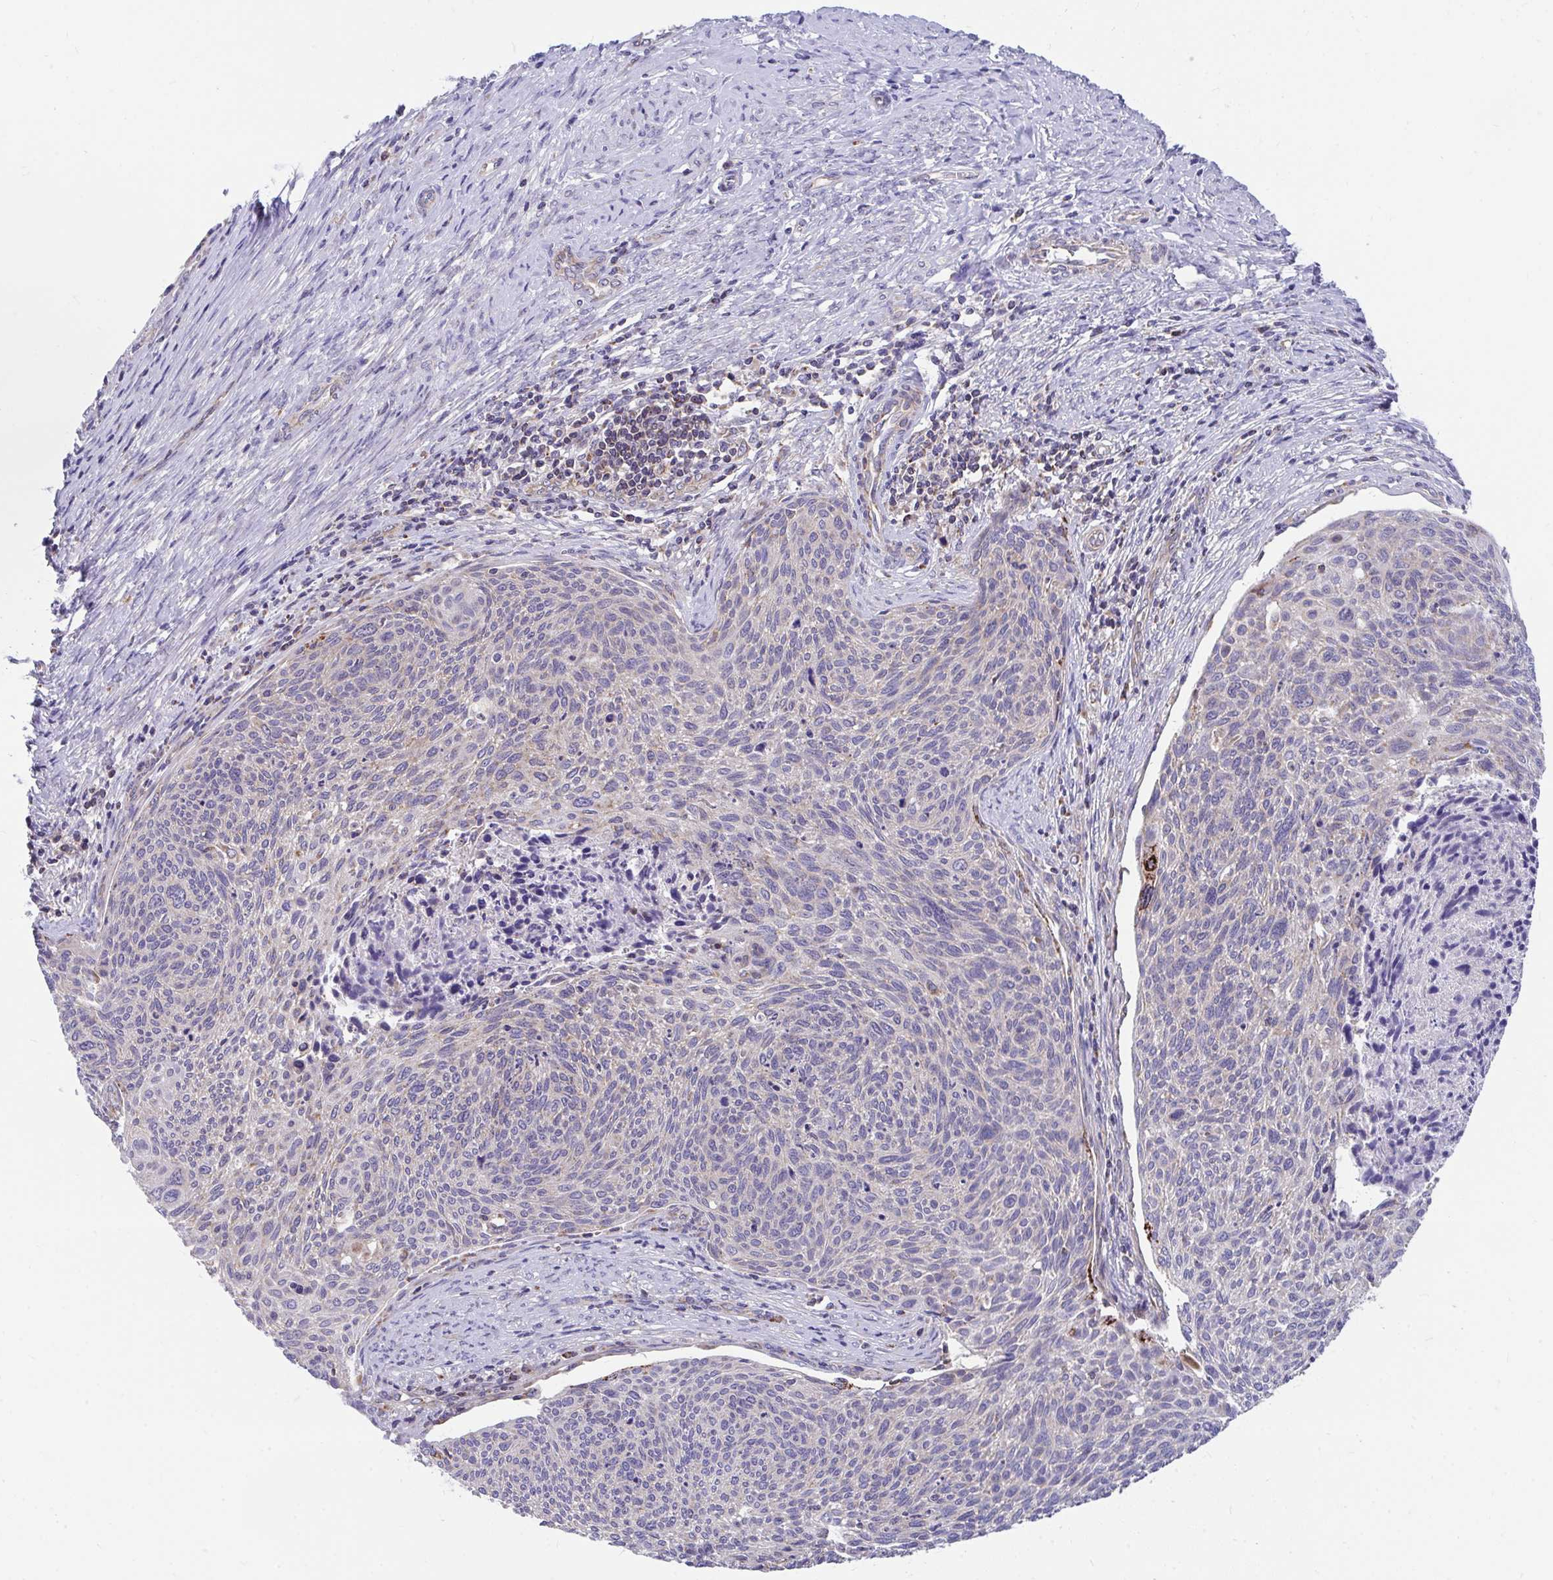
{"staining": {"intensity": "negative", "quantity": "none", "location": "none"}, "tissue": "cervical cancer", "cell_type": "Tumor cells", "image_type": "cancer", "snomed": [{"axis": "morphology", "description": "Squamous cell carcinoma, NOS"}, {"axis": "topography", "description": "Cervix"}], "caption": "Immunohistochemistry (IHC) micrograph of squamous cell carcinoma (cervical) stained for a protein (brown), which demonstrates no expression in tumor cells. The staining is performed using DAB brown chromogen with nuclei counter-stained in using hematoxylin.", "gene": "FHIP1B", "patient": {"sex": "female", "age": 49}}